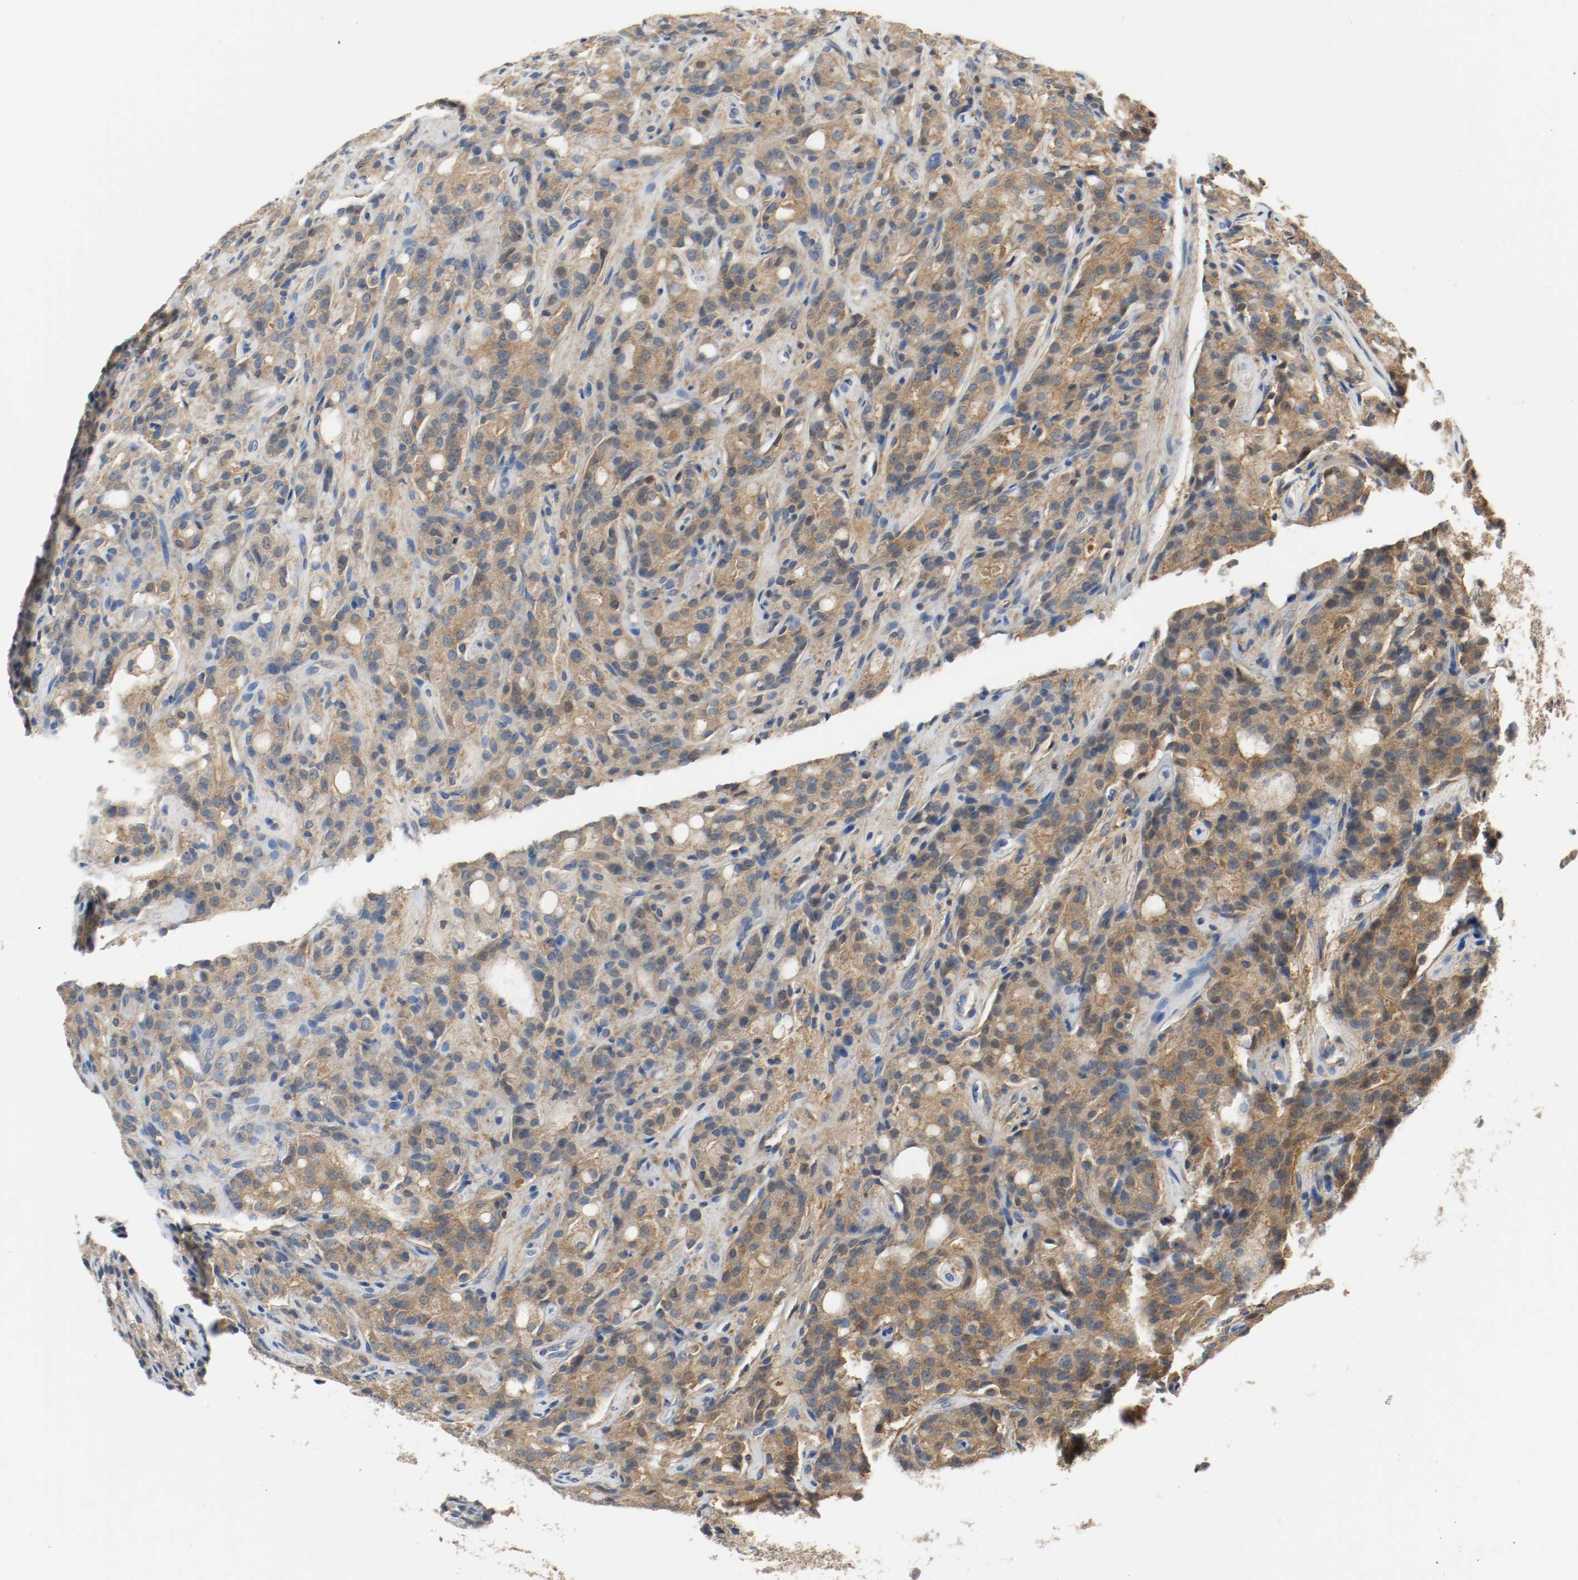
{"staining": {"intensity": "strong", "quantity": ">75%", "location": "cytoplasmic/membranous"}, "tissue": "prostate cancer", "cell_type": "Tumor cells", "image_type": "cancer", "snomed": [{"axis": "morphology", "description": "Adenocarcinoma, High grade"}, {"axis": "topography", "description": "Prostate"}], "caption": "About >75% of tumor cells in human prostate cancer (high-grade adenocarcinoma) exhibit strong cytoplasmic/membranous protein positivity as visualized by brown immunohistochemical staining.", "gene": "HGS", "patient": {"sex": "male", "age": 72}}